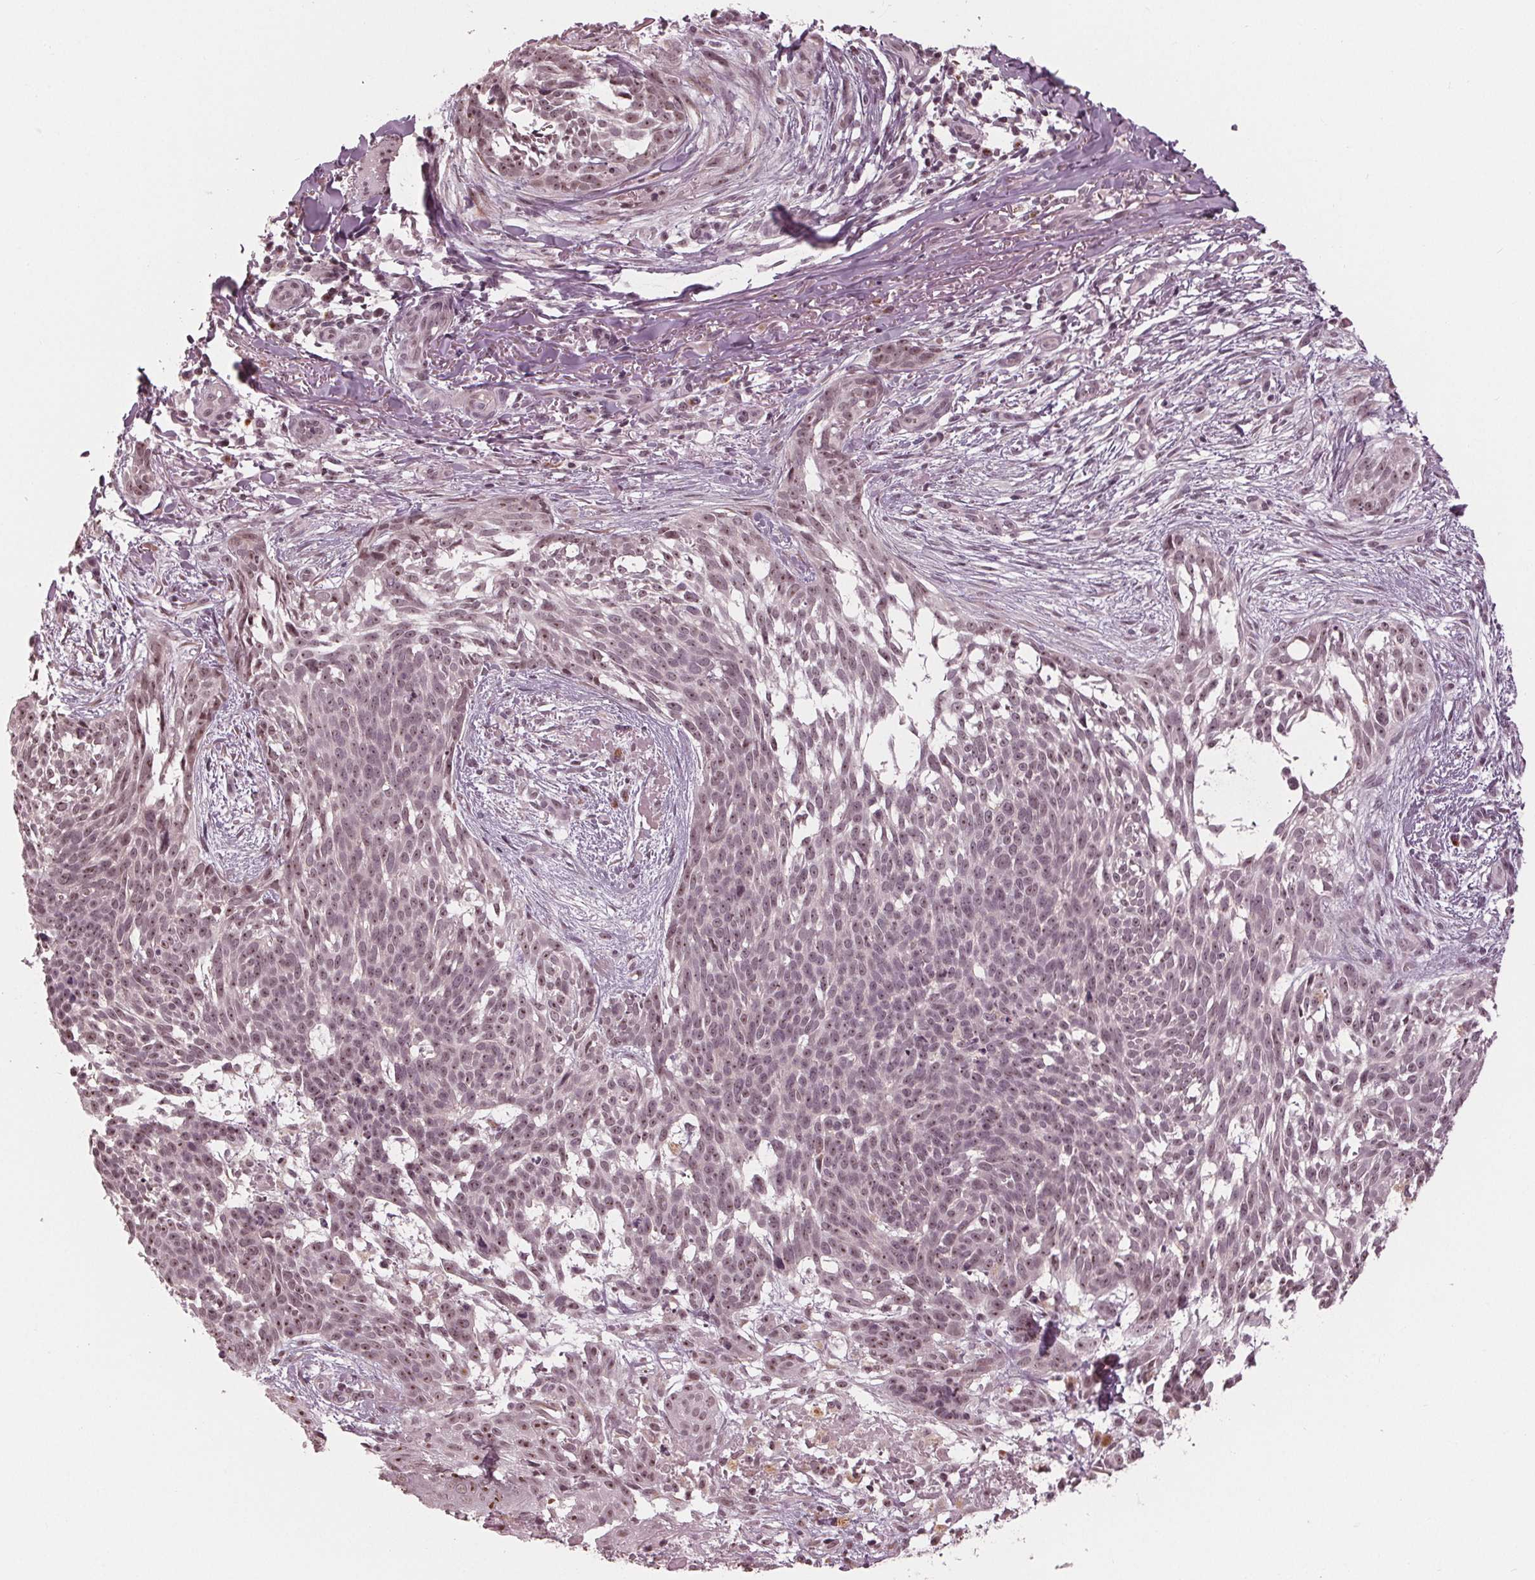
{"staining": {"intensity": "weak", "quantity": "25%-75%", "location": "nuclear"}, "tissue": "skin cancer", "cell_type": "Tumor cells", "image_type": "cancer", "snomed": [{"axis": "morphology", "description": "Basal cell carcinoma"}, {"axis": "topography", "description": "Skin"}], "caption": "This is a micrograph of immunohistochemistry (IHC) staining of skin cancer (basal cell carcinoma), which shows weak expression in the nuclear of tumor cells.", "gene": "SLX4", "patient": {"sex": "male", "age": 88}}